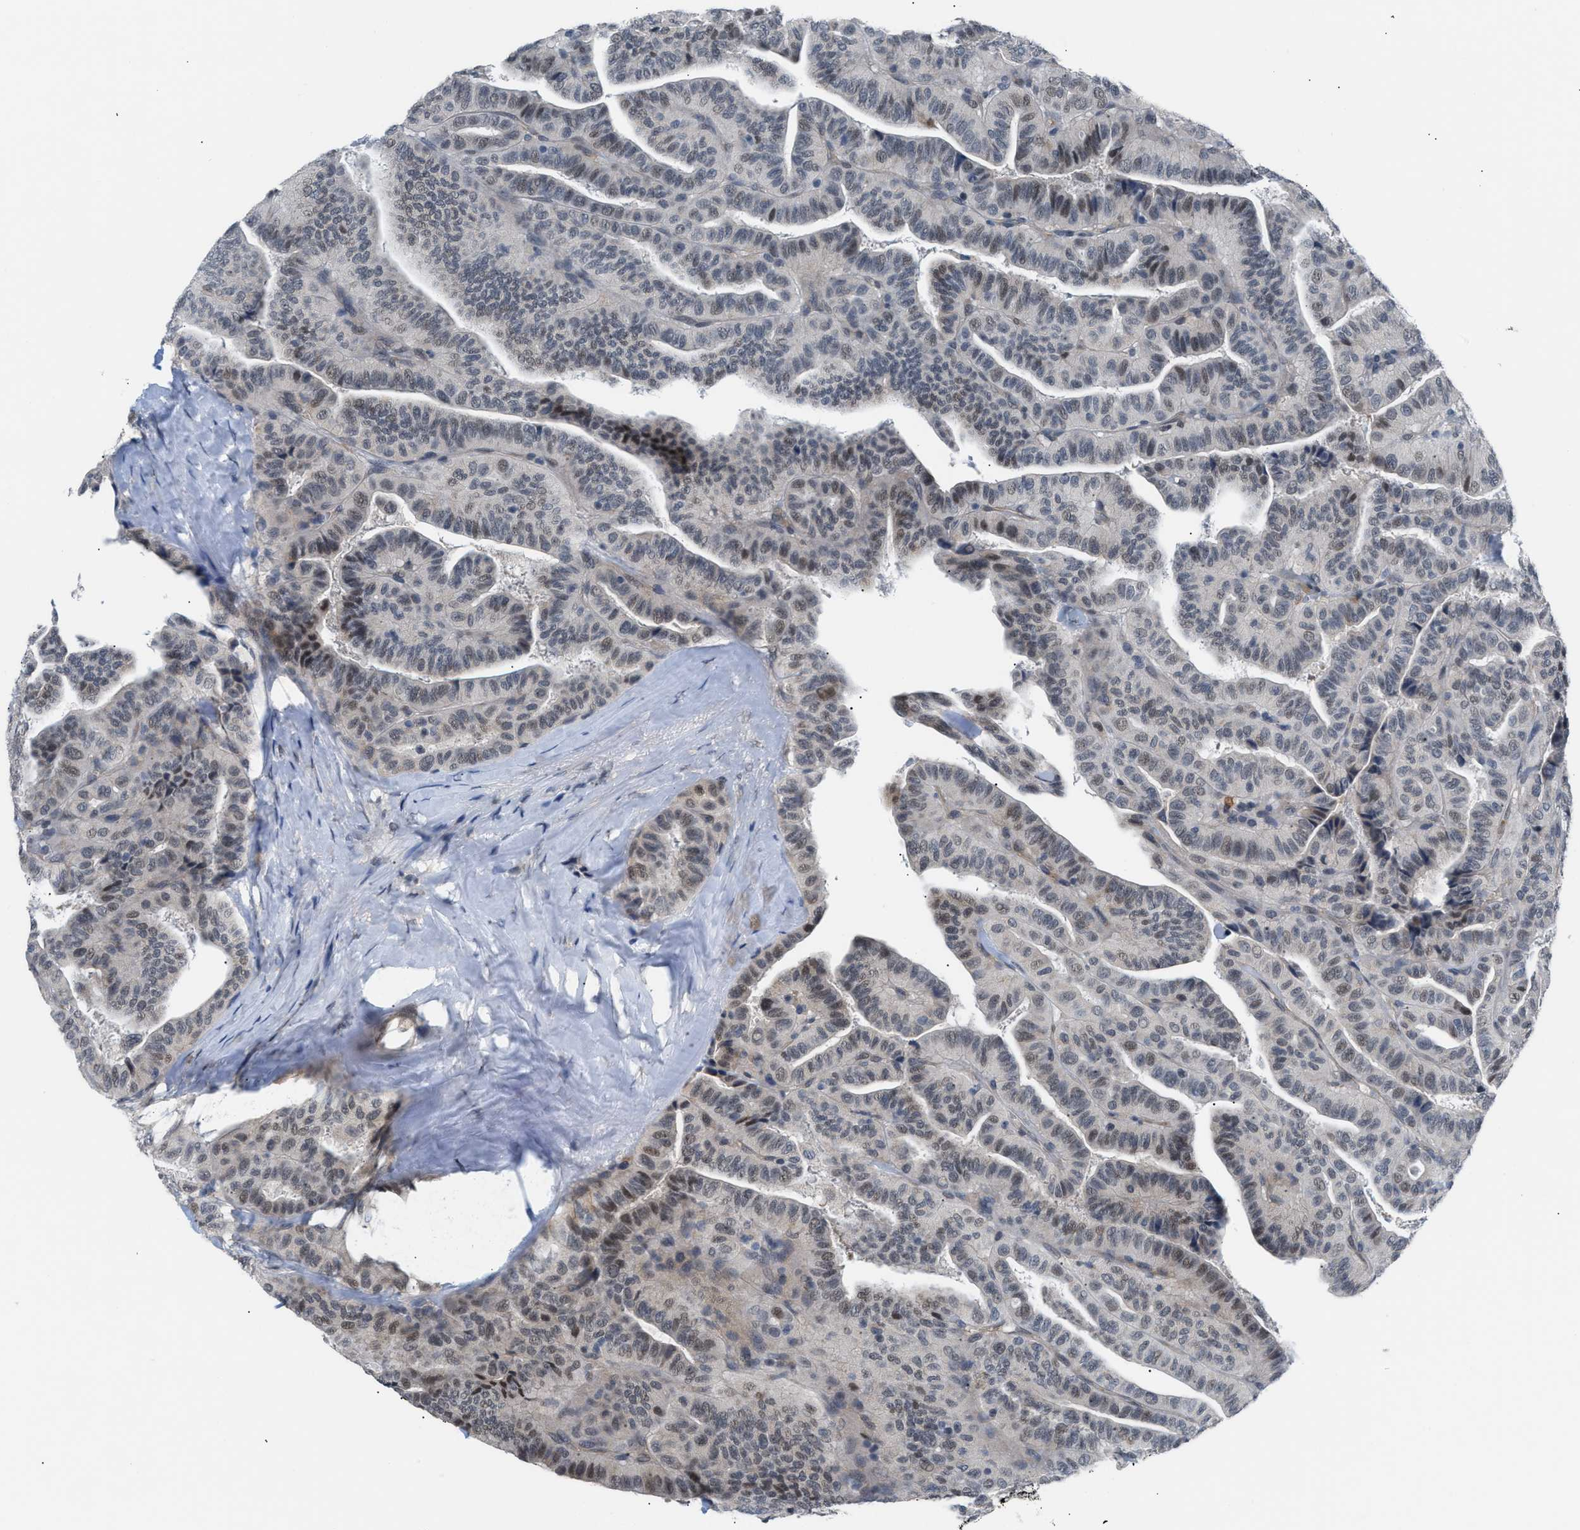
{"staining": {"intensity": "weak", "quantity": "25%-75%", "location": "nuclear"}, "tissue": "thyroid cancer", "cell_type": "Tumor cells", "image_type": "cancer", "snomed": [{"axis": "morphology", "description": "Papillary adenocarcinoma, NOS"}, {"axis": "topography", "description": "Thyroid gland"}], "caption": "Immunohistochemistry (DAB (3,3'-diaminobenzidine)) staining of thyroid papillary adenocarcinoma reveals weak nuclear protein expression in about 25%-75% of tumor cells. The staining was performed using DAB (3,3'-diaminobenzidine), with brown indicating positive protein expression. Nuclei are stained blue with hematoxylin.", "gene": "TXNRD3", "patient": {"sex": "male", "age": 77}}